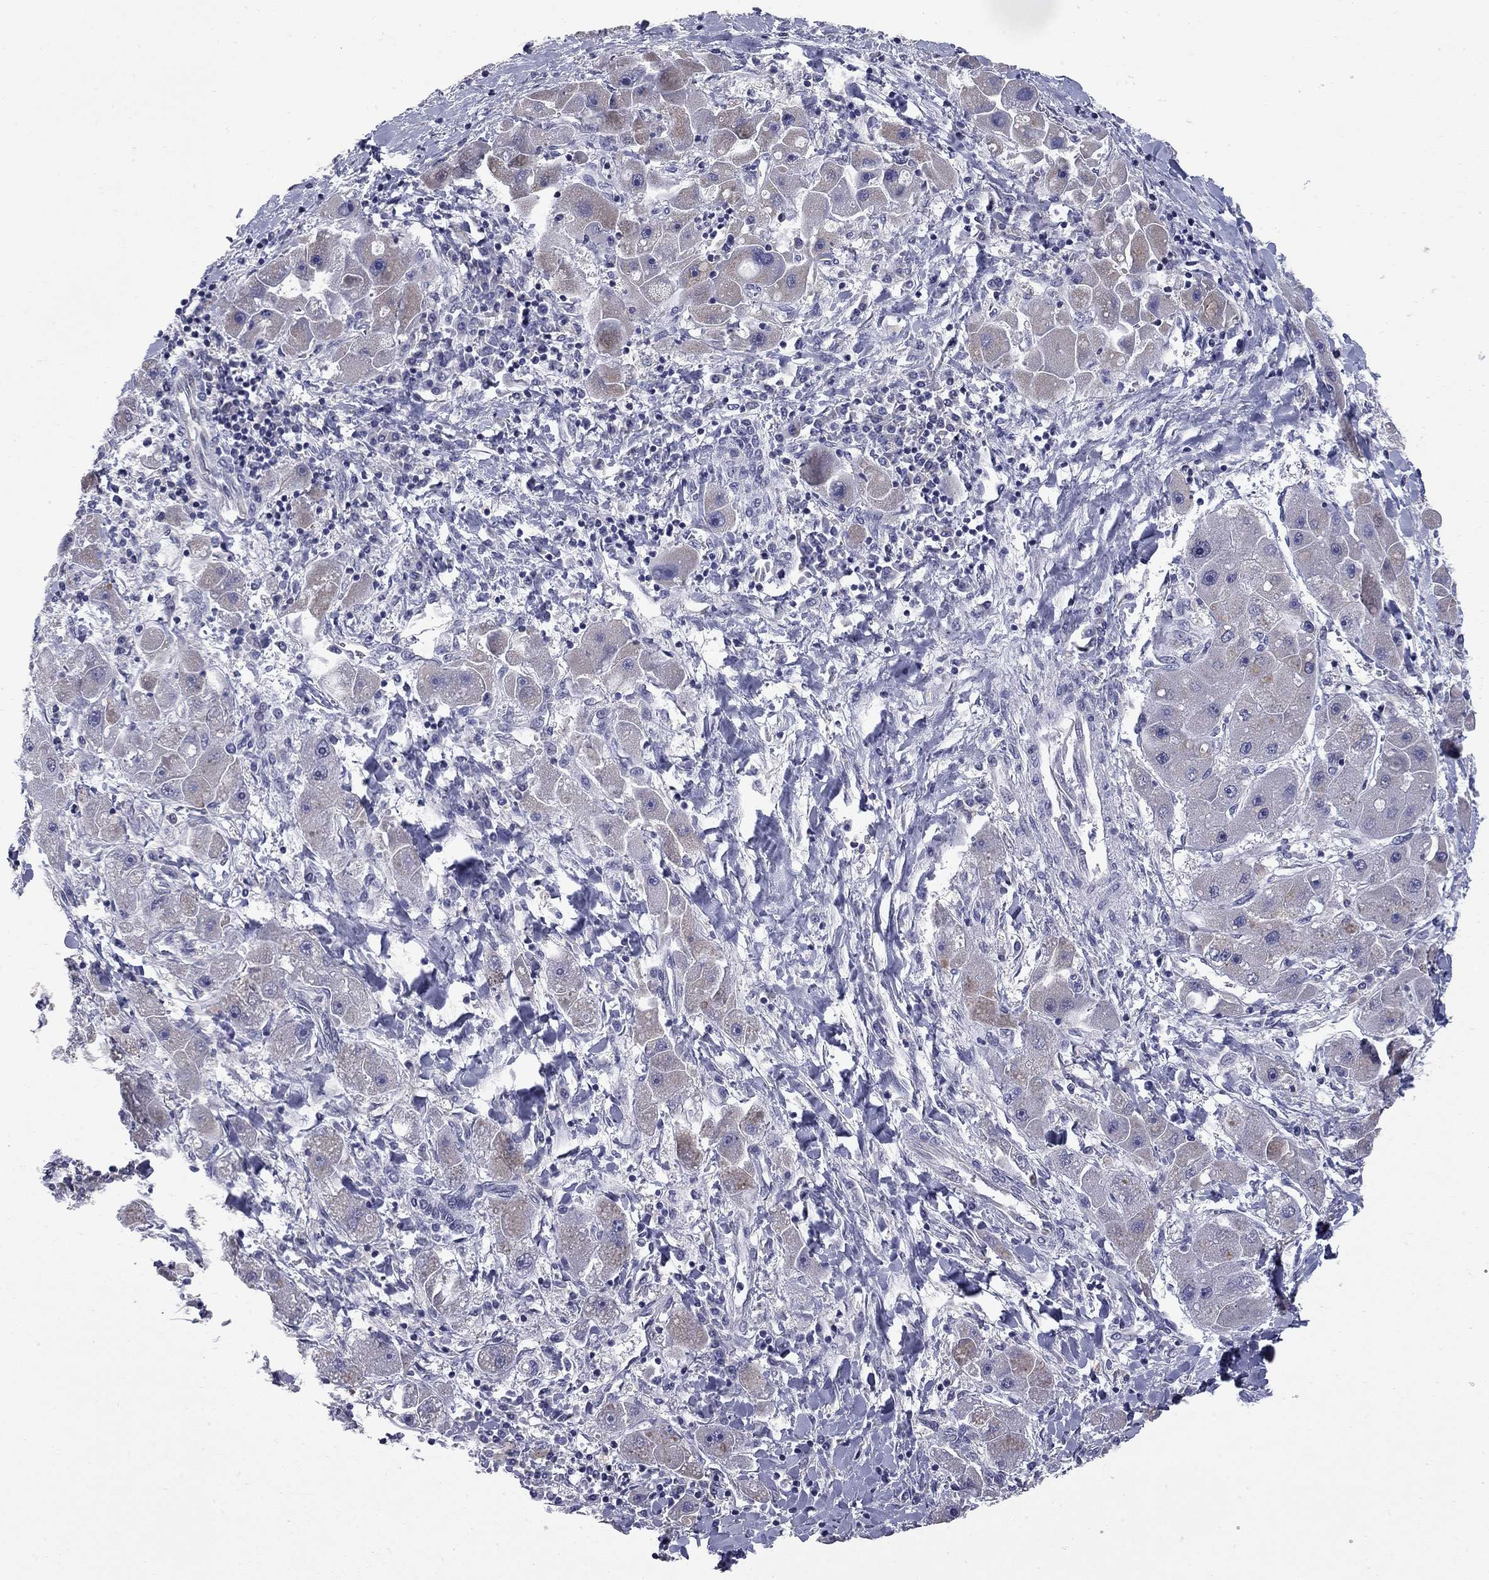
{"staining": {"intensity": "weak", "quantity": "25%-75%", "location": "cytoplasmic/membranous"}, "tissue": "liver cancer", "cell_type": "Tumor cells", "image_type": "cancer", "snomed": [{"axis": "morphology", "description": "Carcinoma, Hepatocellular, NOS"}, {"axis": "topography", "description": "Liver"}], "caption": "Protein analysis of liver cancer tissue displays weak cytoplasmic/membranous expression in approximately 25%-75% of tumor cells.", "gene": "HTR4", "patient": {"sex": "male", "age": 24}}